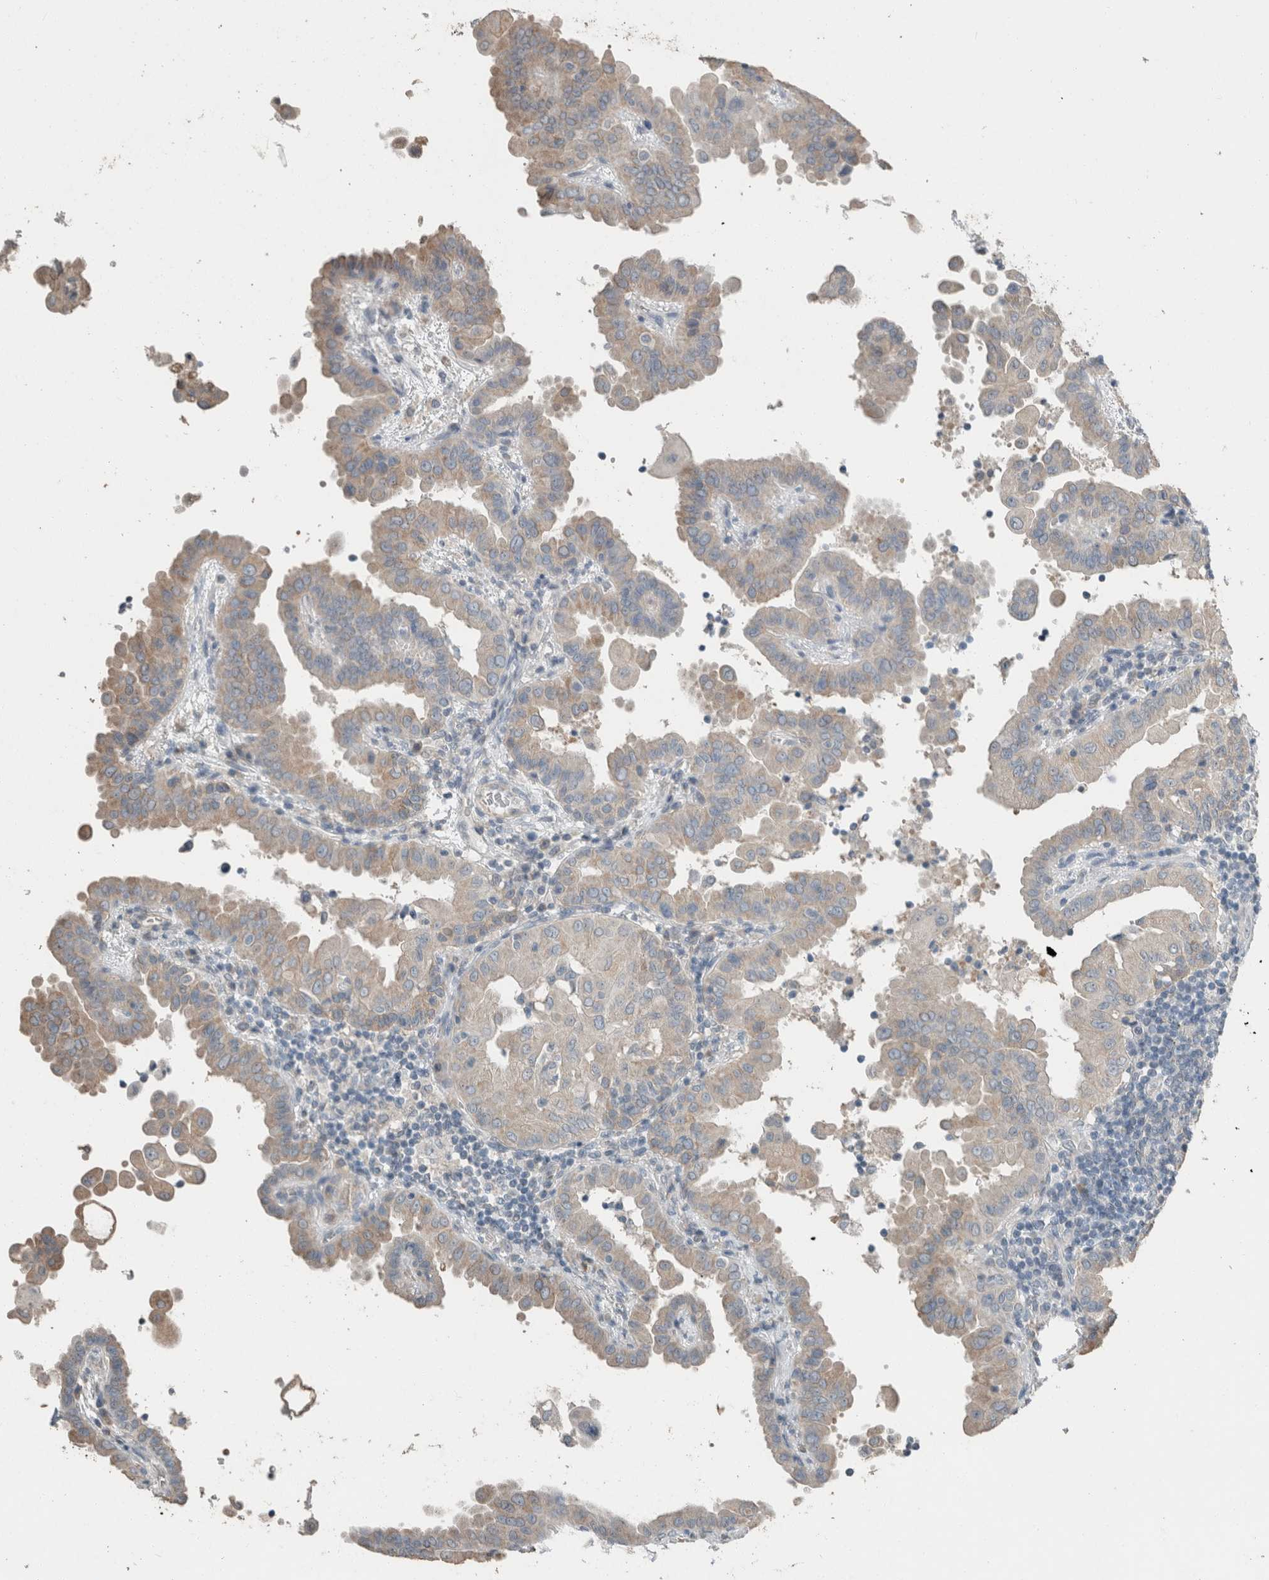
{"staining": {"intensity": "weak", "quantity": "25%-75%", "location": "cytoplasmic/membranous"}, "tissue": "thyroid cancer", "cell_type": "Tumor cells", "image_type": "cancer", "snomed": [{"axis": "morphology", "description": "Papillary adenocarcinoma, NOS"}, {"axis": "topography", "description": "Thyroid gland"}], "caption": "High-magnification brightfield microscopy of thyroid papillary adenocarcinoma stained with DAB (brown) and counterstained with hematoxylin (blue). tumor cells exhibit weak cytoplasmic/membranous staining is identified in about25%-75% of cells. (DAB IHC, brown staining for protein, blue staining for nuclei).", "gene": "ACVR2B", "patient": {"sex": "male", "age": 33}}